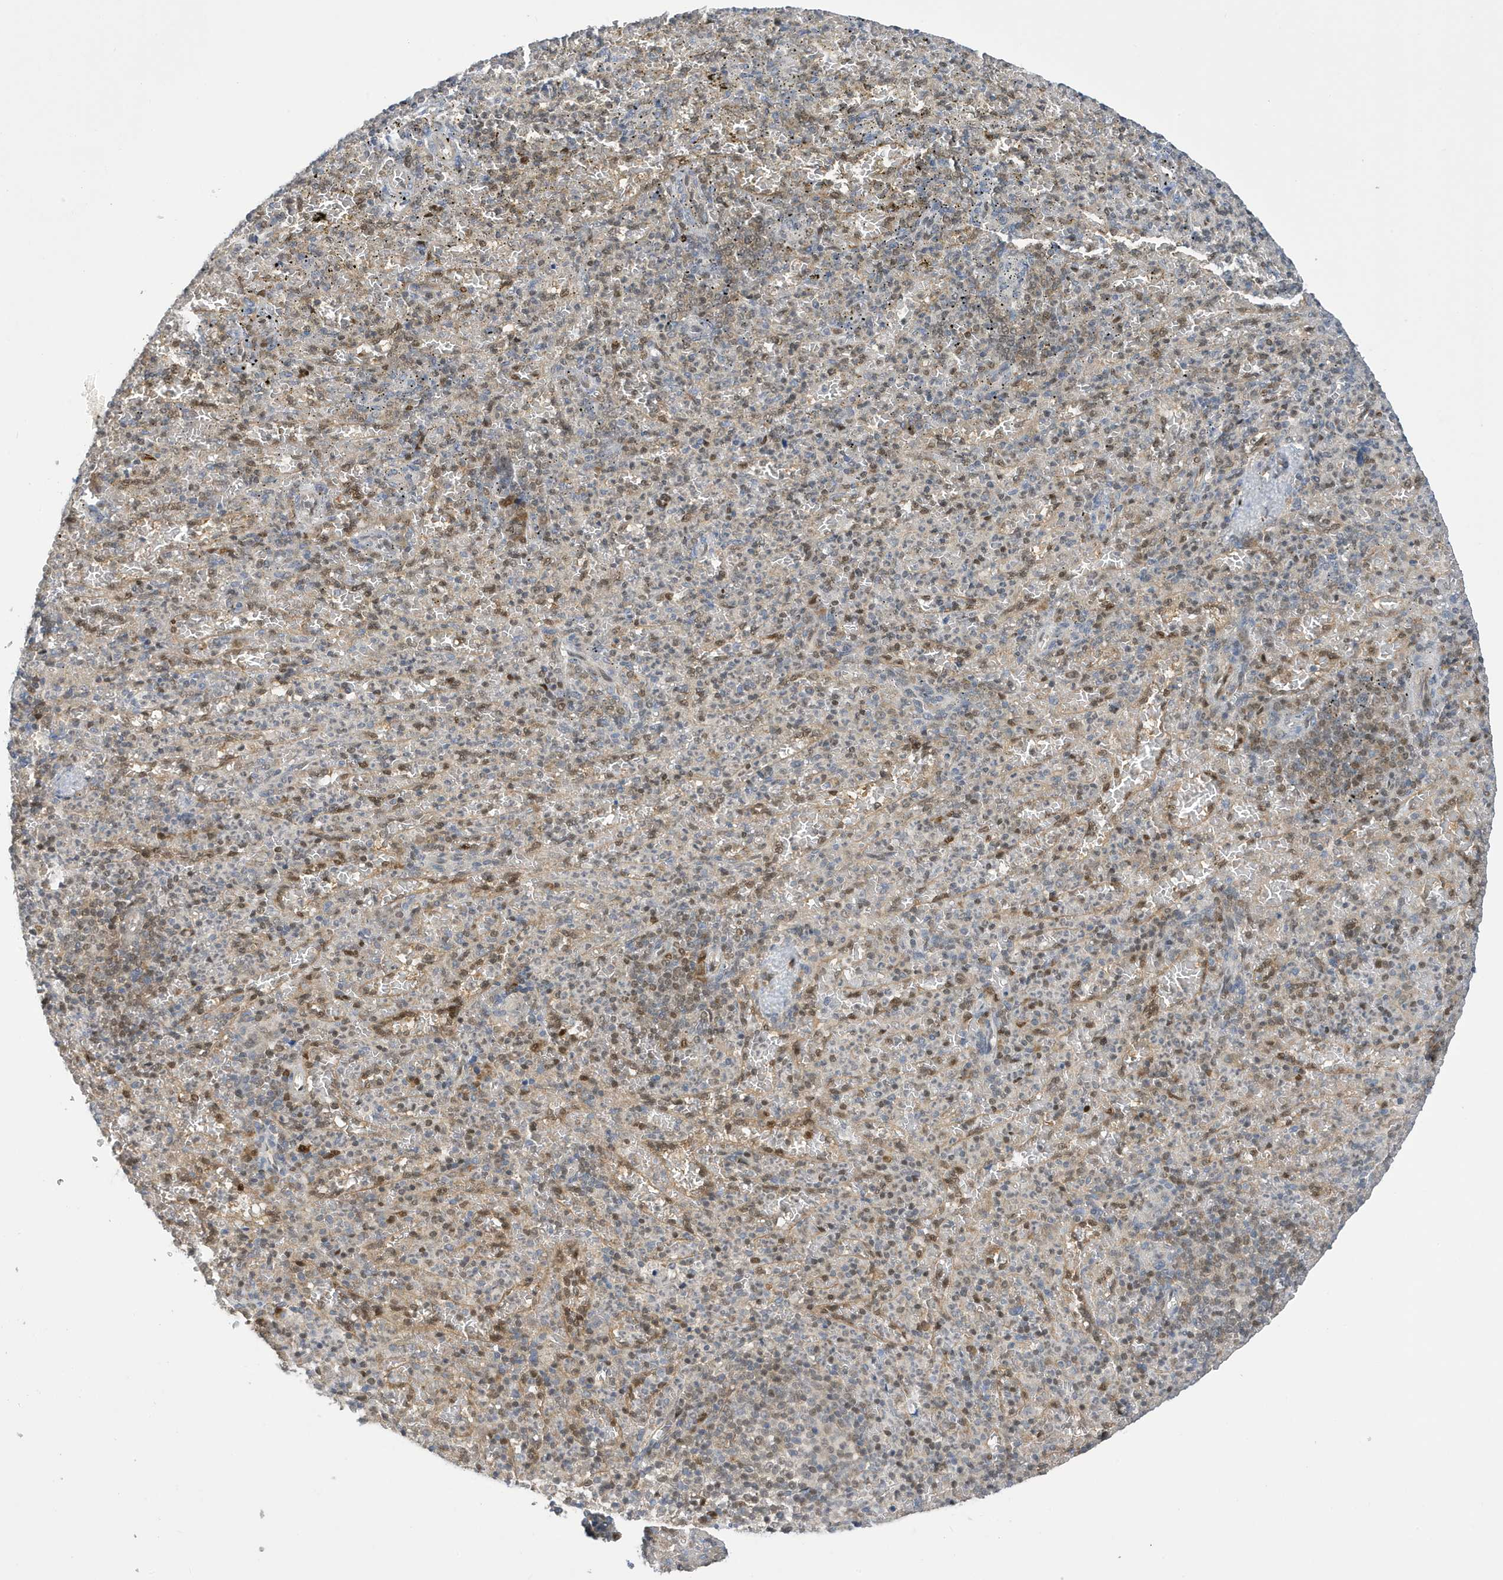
{"staining": {"intensity": "moderate", "quantity": "25%-75%", "location": "nuclear"}, "tissue": "spleen", "cell_type": "Cells in red pulp", "image_type": "normal", "snomed": [{"axis": "morphology", "description": "Normal tissue, NOS"}, {"axis": "topography", "description": "Spleen"}], "caption": "This is an image of immunohistochemistry (IHC) staining of normal spleen, which shows moderate positivity in the nuclear of cells in red pulp.", "gene": "NCOA7", "patient": {"sex": "female", "age": 74}}